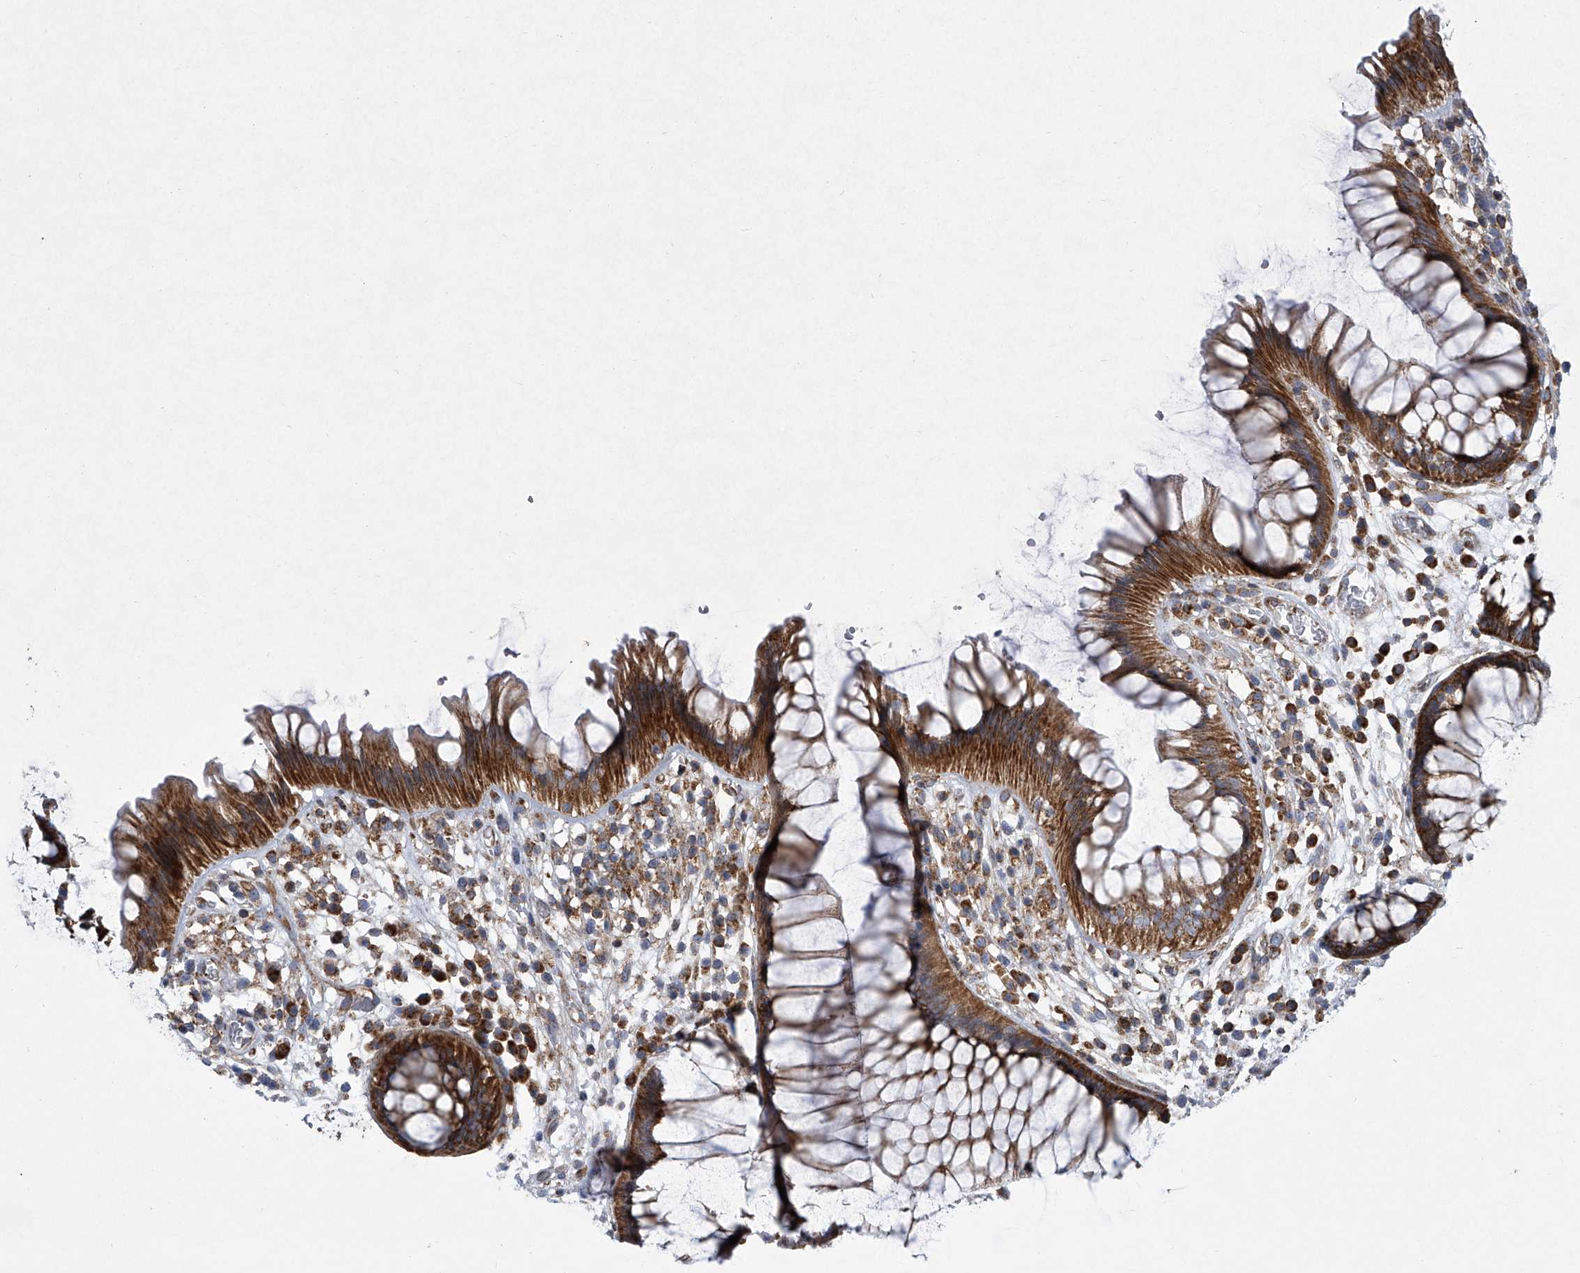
{"staining": {"intensity": "moderate", "quantity": ">75%", "location": "cytoplasmic/membranous"}, "tissue": "rectum", "cell_type": "Glandular cells", "image_type": "normal", "snomed": [{"axis": "morphology", "description": "Normal tissue, NOS"}, {"axis": "topography", "description": "Rectum"}], "caption": "This photomicrograph exhibits IHC staining of unremarkable rectum, with medium moderate cytoplasmic/membranous staining in approximately >75% of glandular cells.", "gene": "ZC3H15", "patient": {"sex": "male", "age": 51}}